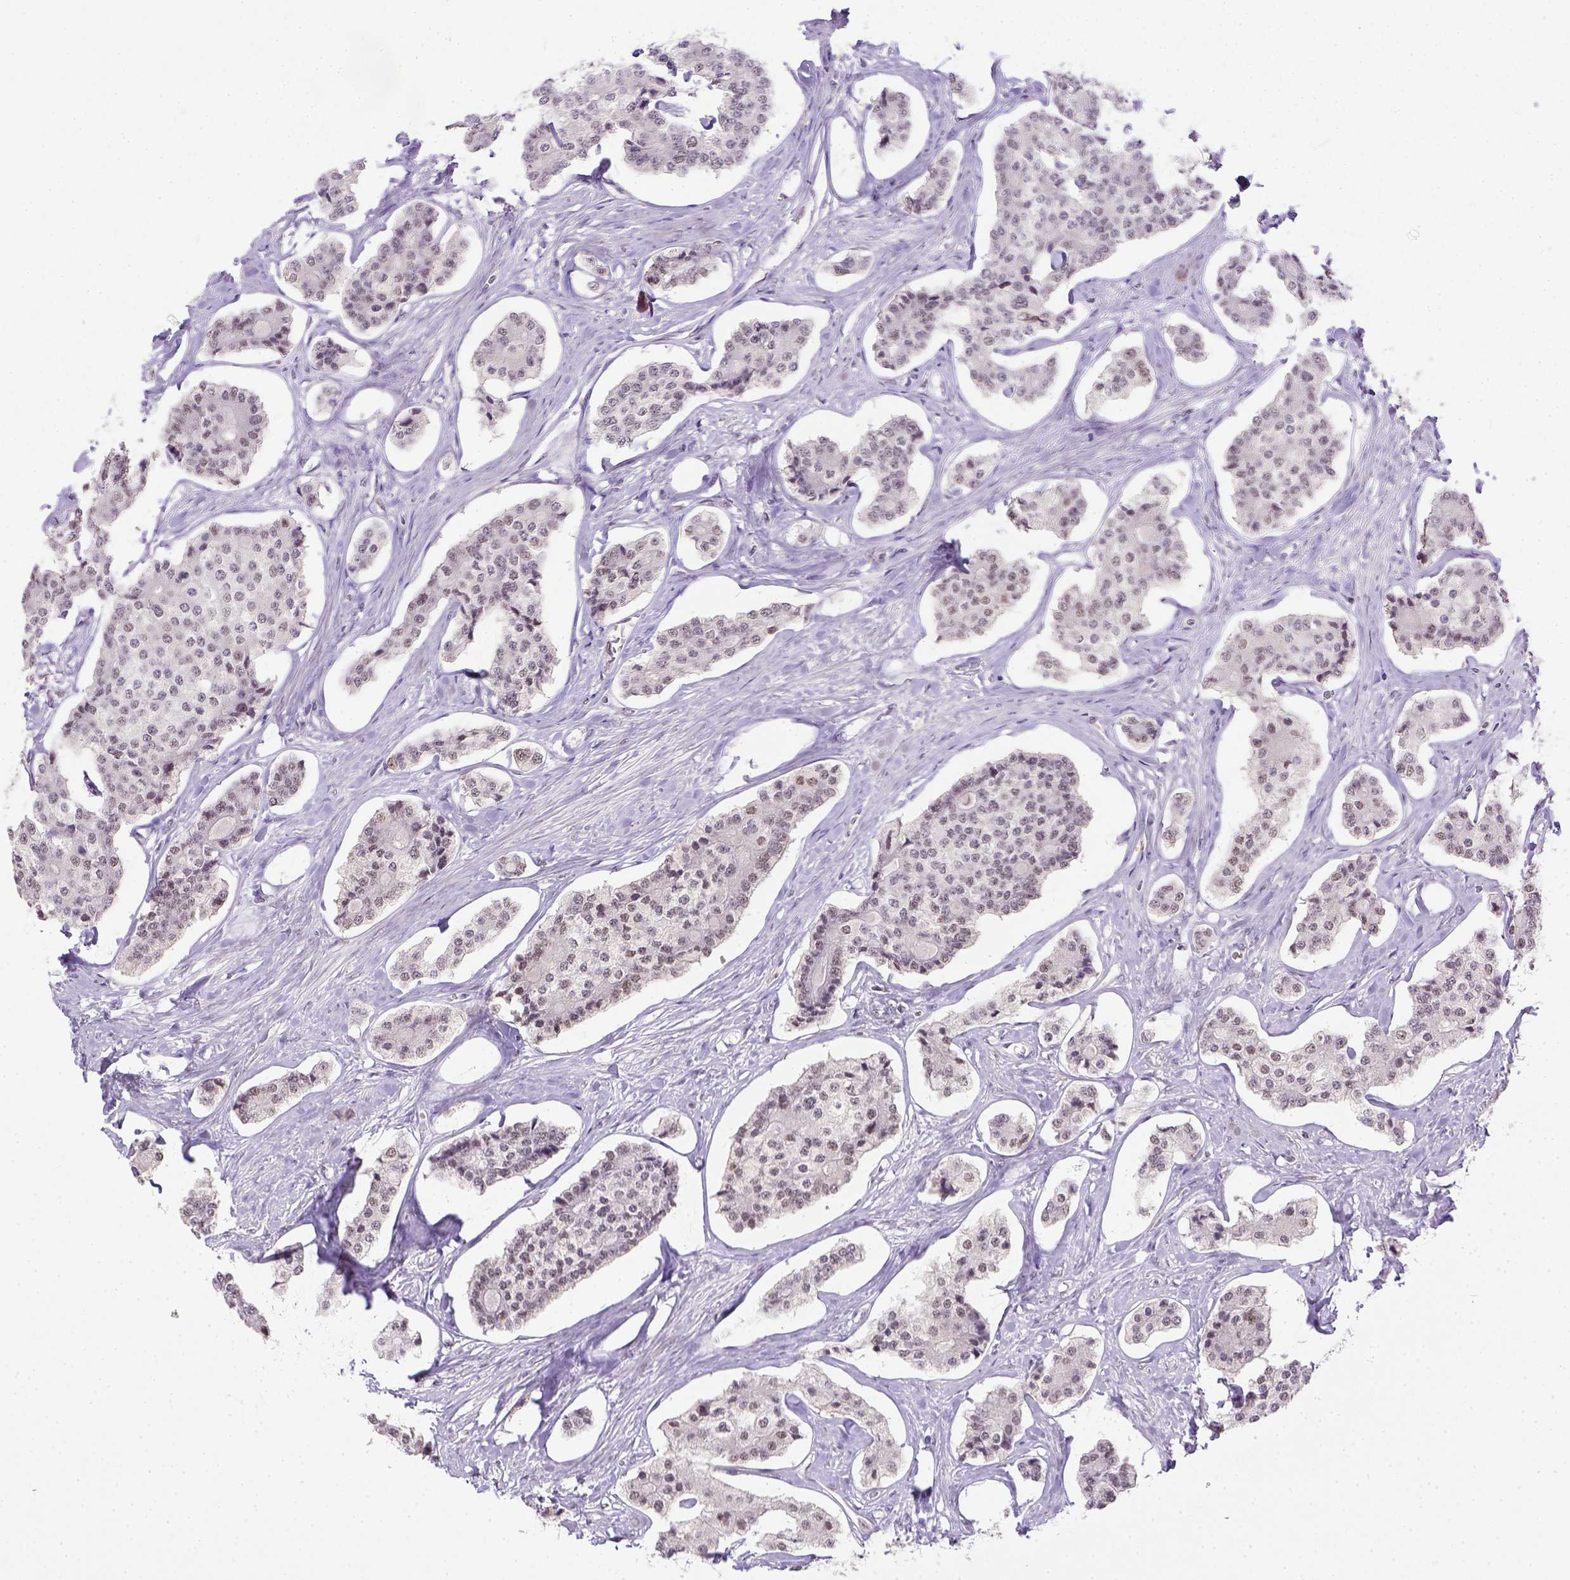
{"staining": {"intensity": "weak", "quantity": "25%-75%", "location": "nuclear"}, "tissue": "carcinoid", "cell_type": "Tumor cells", "image_type": "cancer", "snomed": [{"axis": "morphology", "description": "Carcinoid, malignant, NOS"}, {"axis": "topography", "description": "Small intestine"}], "caption": "Malignant carcinoid stained with a brown dye displays weak nuclear positive staining in about 25%-75% of tumor cells.", "gene": "ERCC1", "patient": {"sex": "female", "age": 65}}